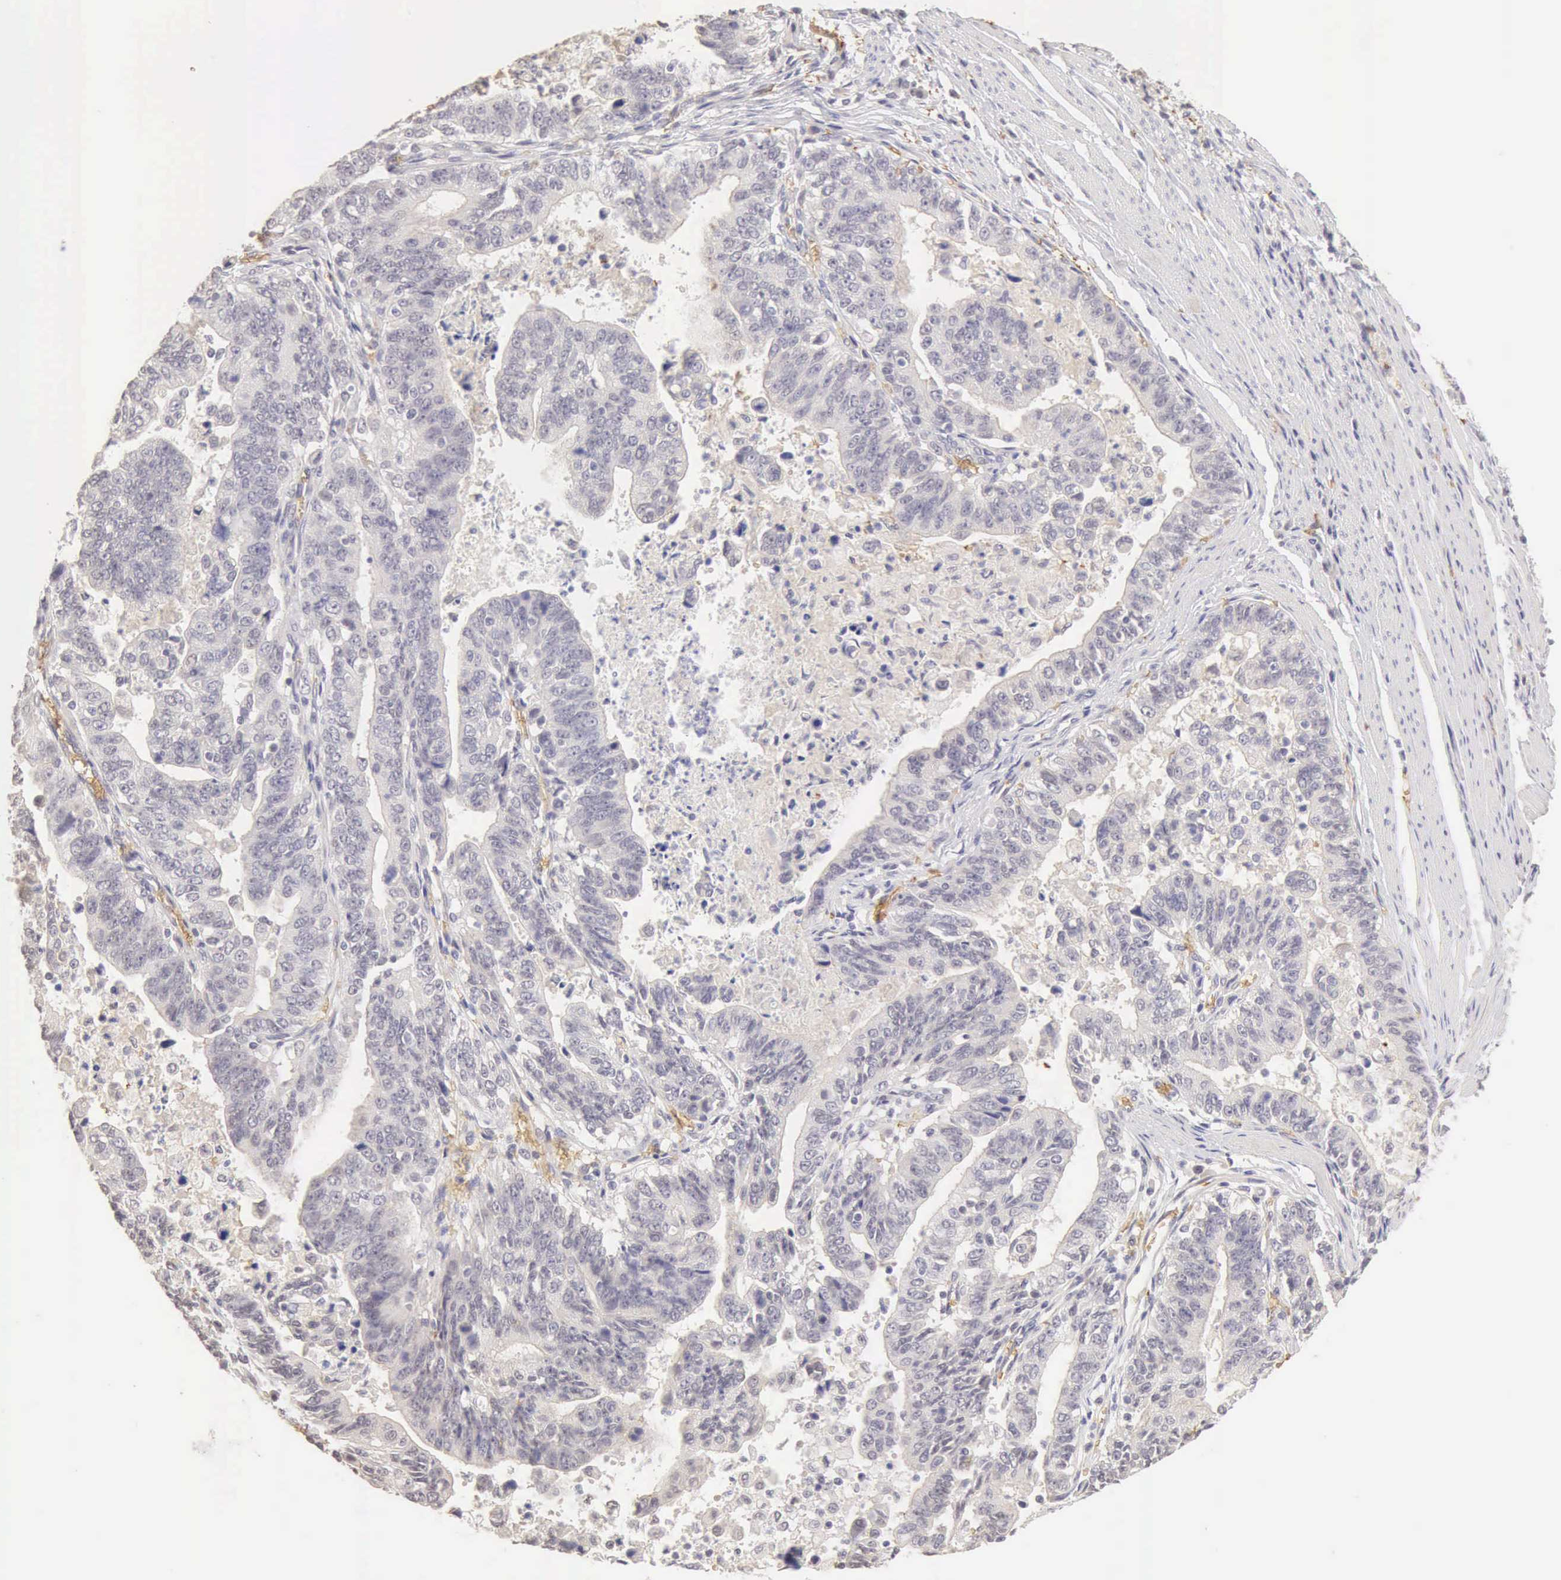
{"staining": {"intensity": "negative", "quantity": "none", "location": "none"}, "tissue": "stomach cancer", "cell_type": "Tumor cells", "image_type": "cancer", "snomed": [{"axis": "morphology", "description": "Adenocarcinoma, NOS"}, {"axis": "topography", "description": "Stomach, upper"}], "caption": "This is an immunohistochemistry photomicrograph of stomach cancer. There is no positivity in tumor cells.", "gene": "CFI", "patient": {"sex": "female", "age": 50}}